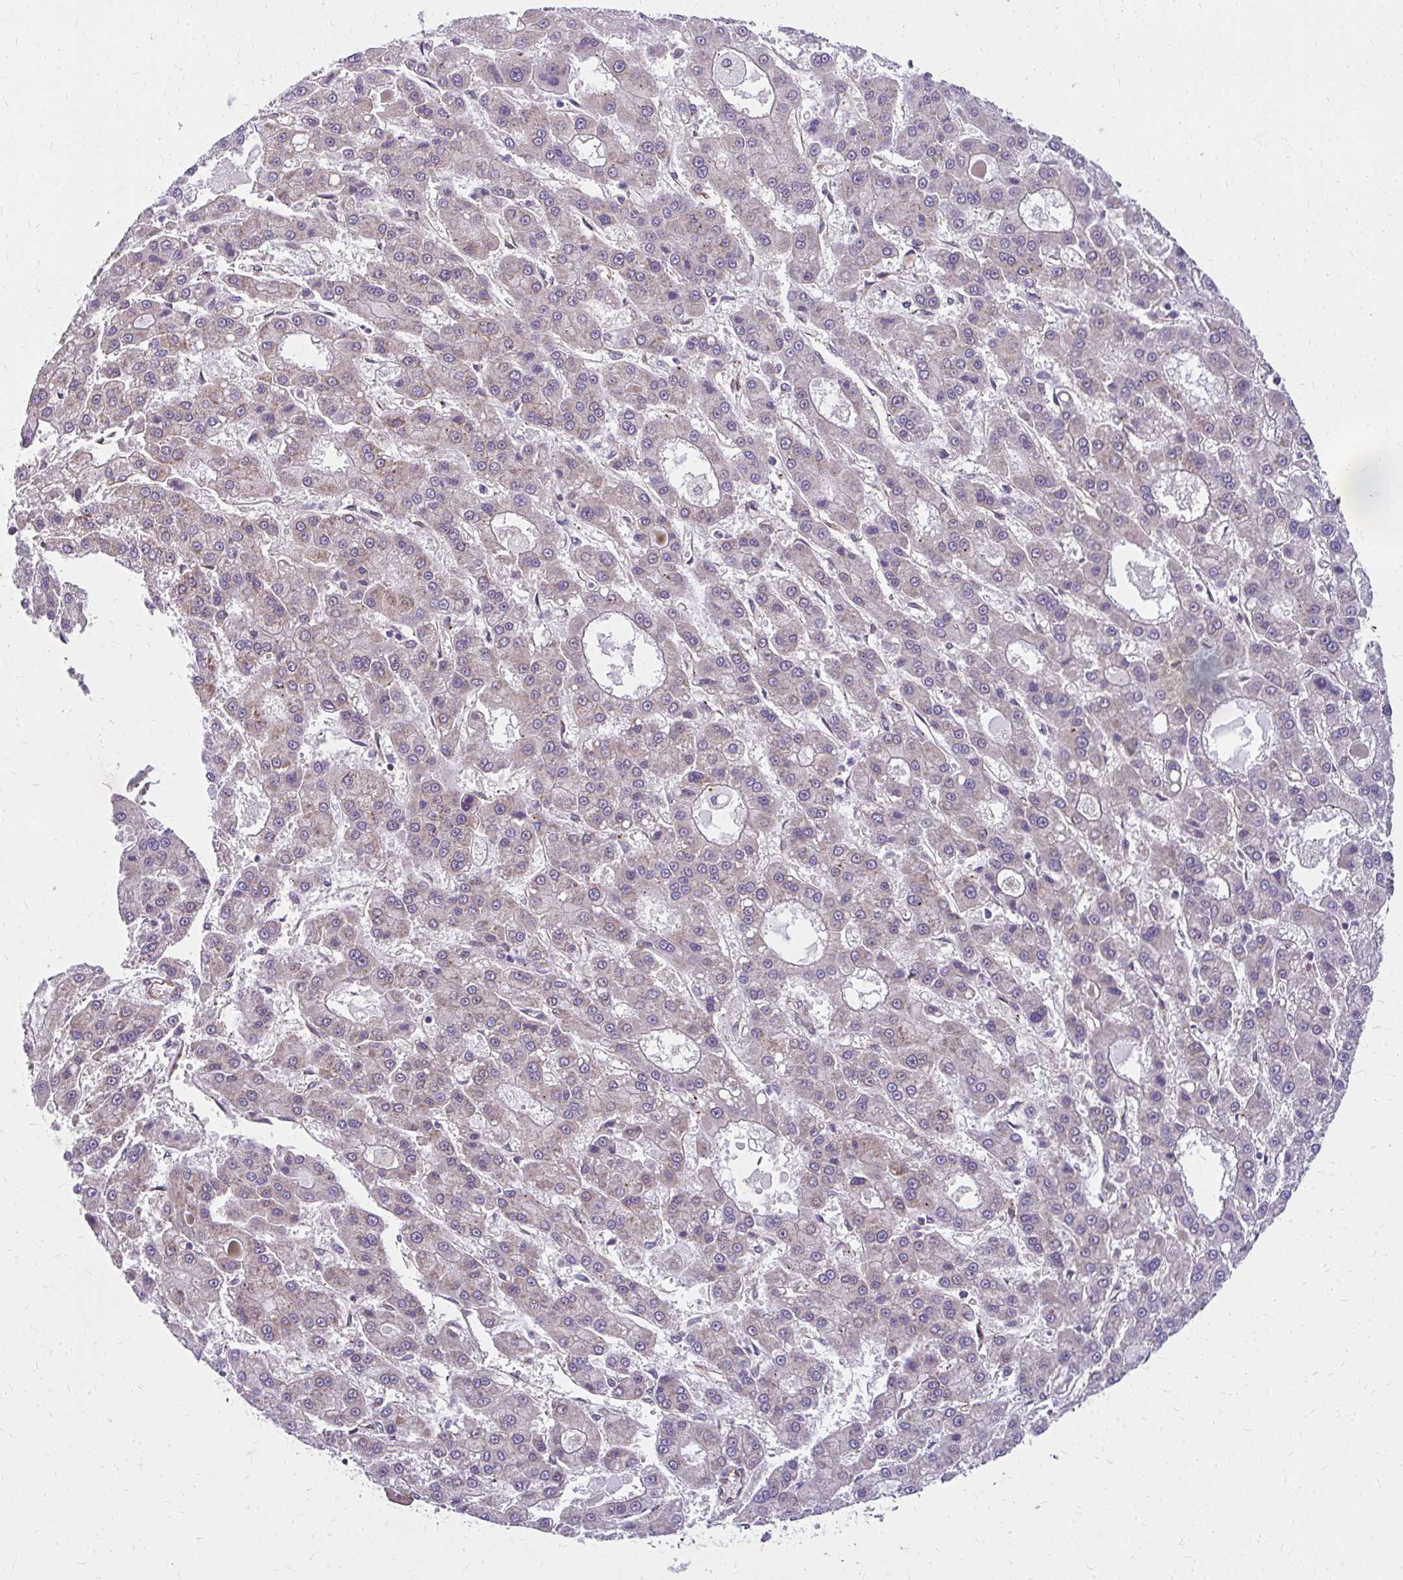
{"staining": {"intensity": "negative", "quantity": "none", "location": "none"}, "tissue": "liver cancer", "cell_type": "Tumor cells", "image_type": "cancer", "snomed": [{"axis": "morphology", "description": "Carcinoma, Hepatocellular, NOS"}, {"axis": "topography", "description": "Liver"}], "caption": "IHC micrograph of liver cancer stained for a protein (brown), which displays no positivity in tumor cells.", "gene": "RSKR", "patient": {"sex": "male", "age": 70}}